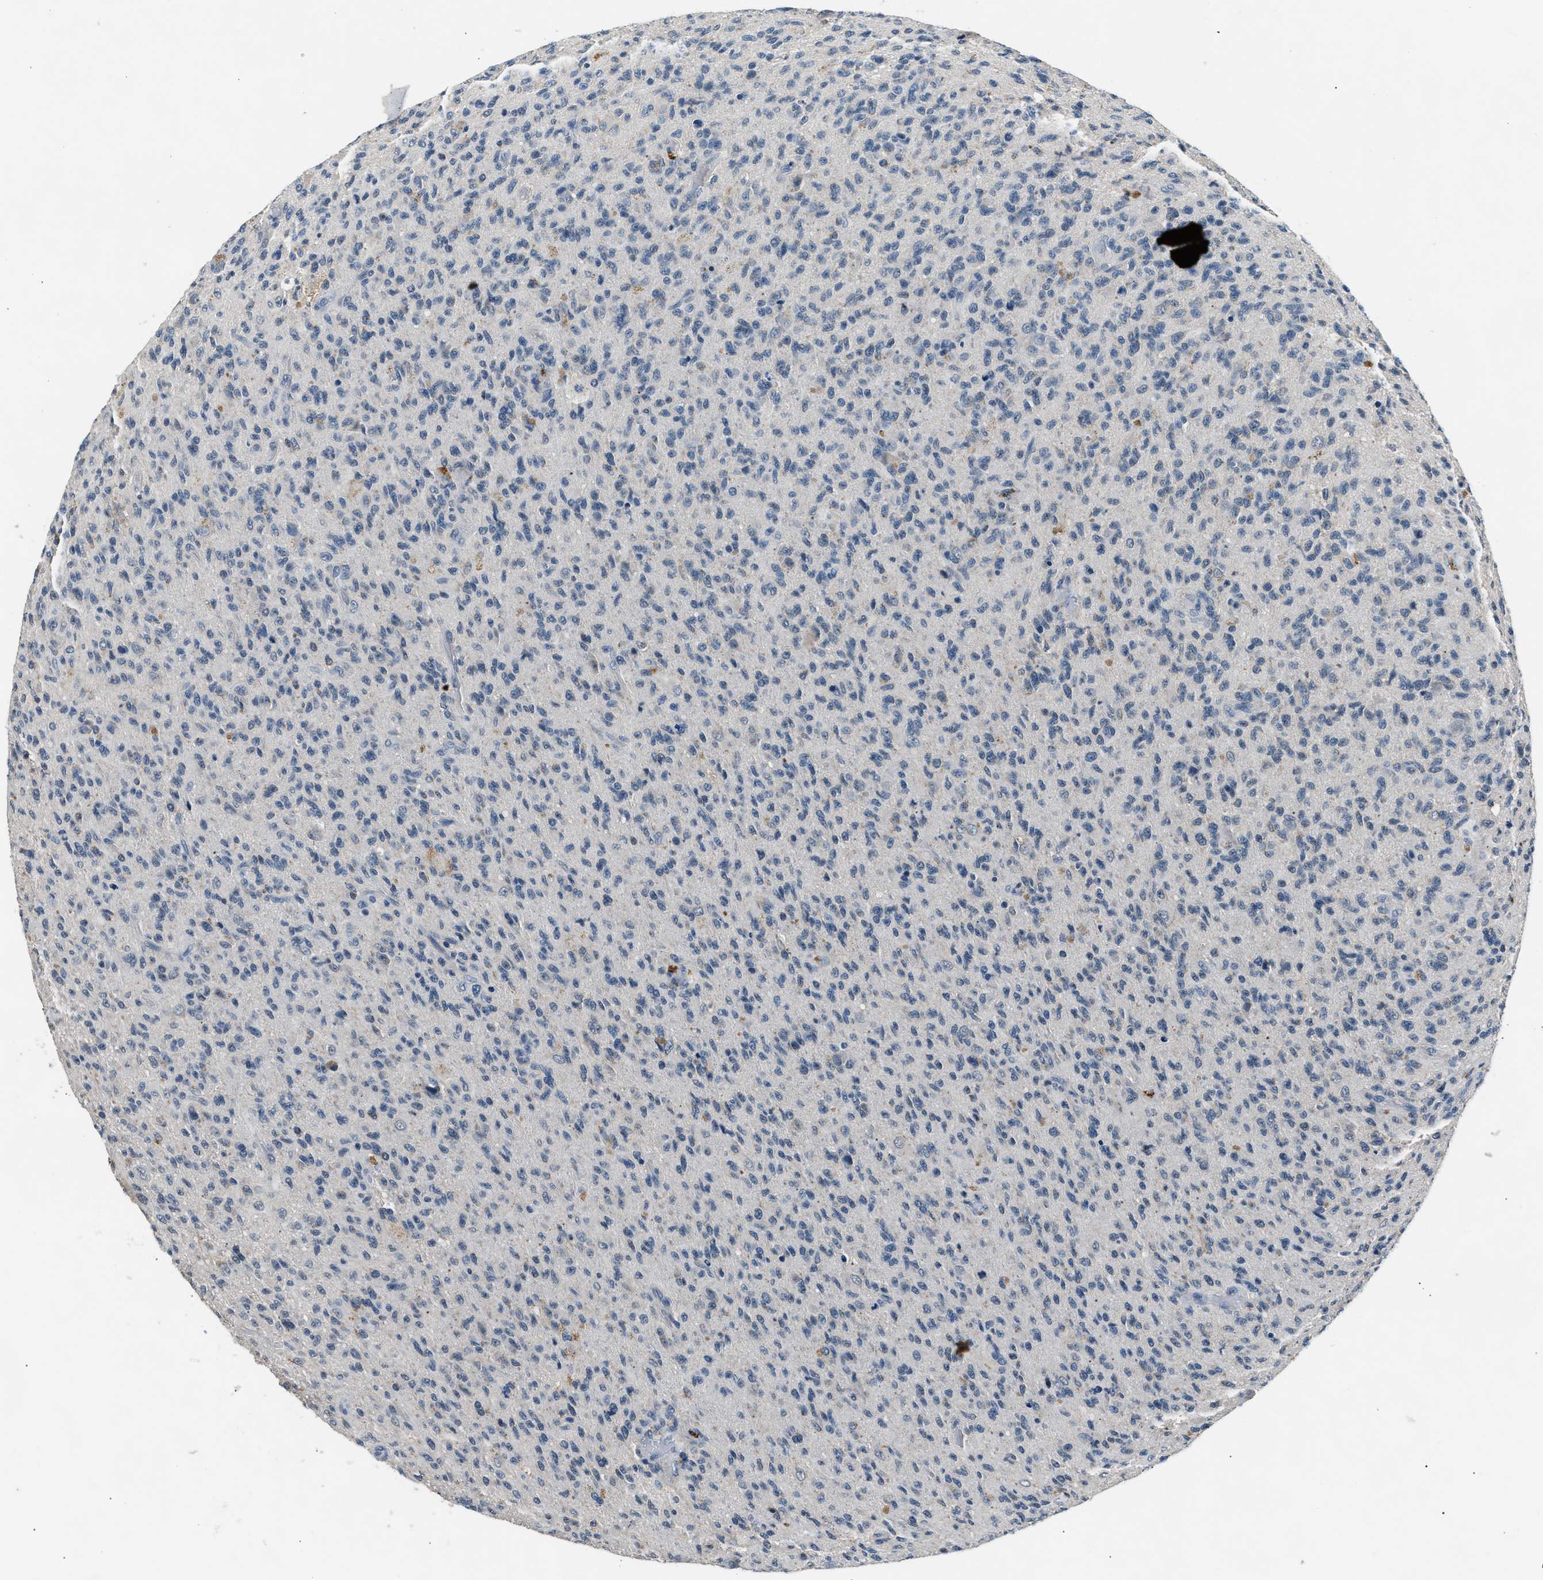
{"staining": {"intensity": "negative", "quantity": "none", "location": "none"}, "tissue": "glioma", "cell_type": "Tumor cells", "image_type": "cancer", "snomed": [{"axis": "morphology", "description": "Glioma, malignant, High grade"}, {"axis": "topography", "description": "Brain"}], "caption": "A photomicrograph of glioma stained for a protein shows no brown staining in tumor cells.", "gene": "INHA", "patient": {"sex": "male", "age": 71}}